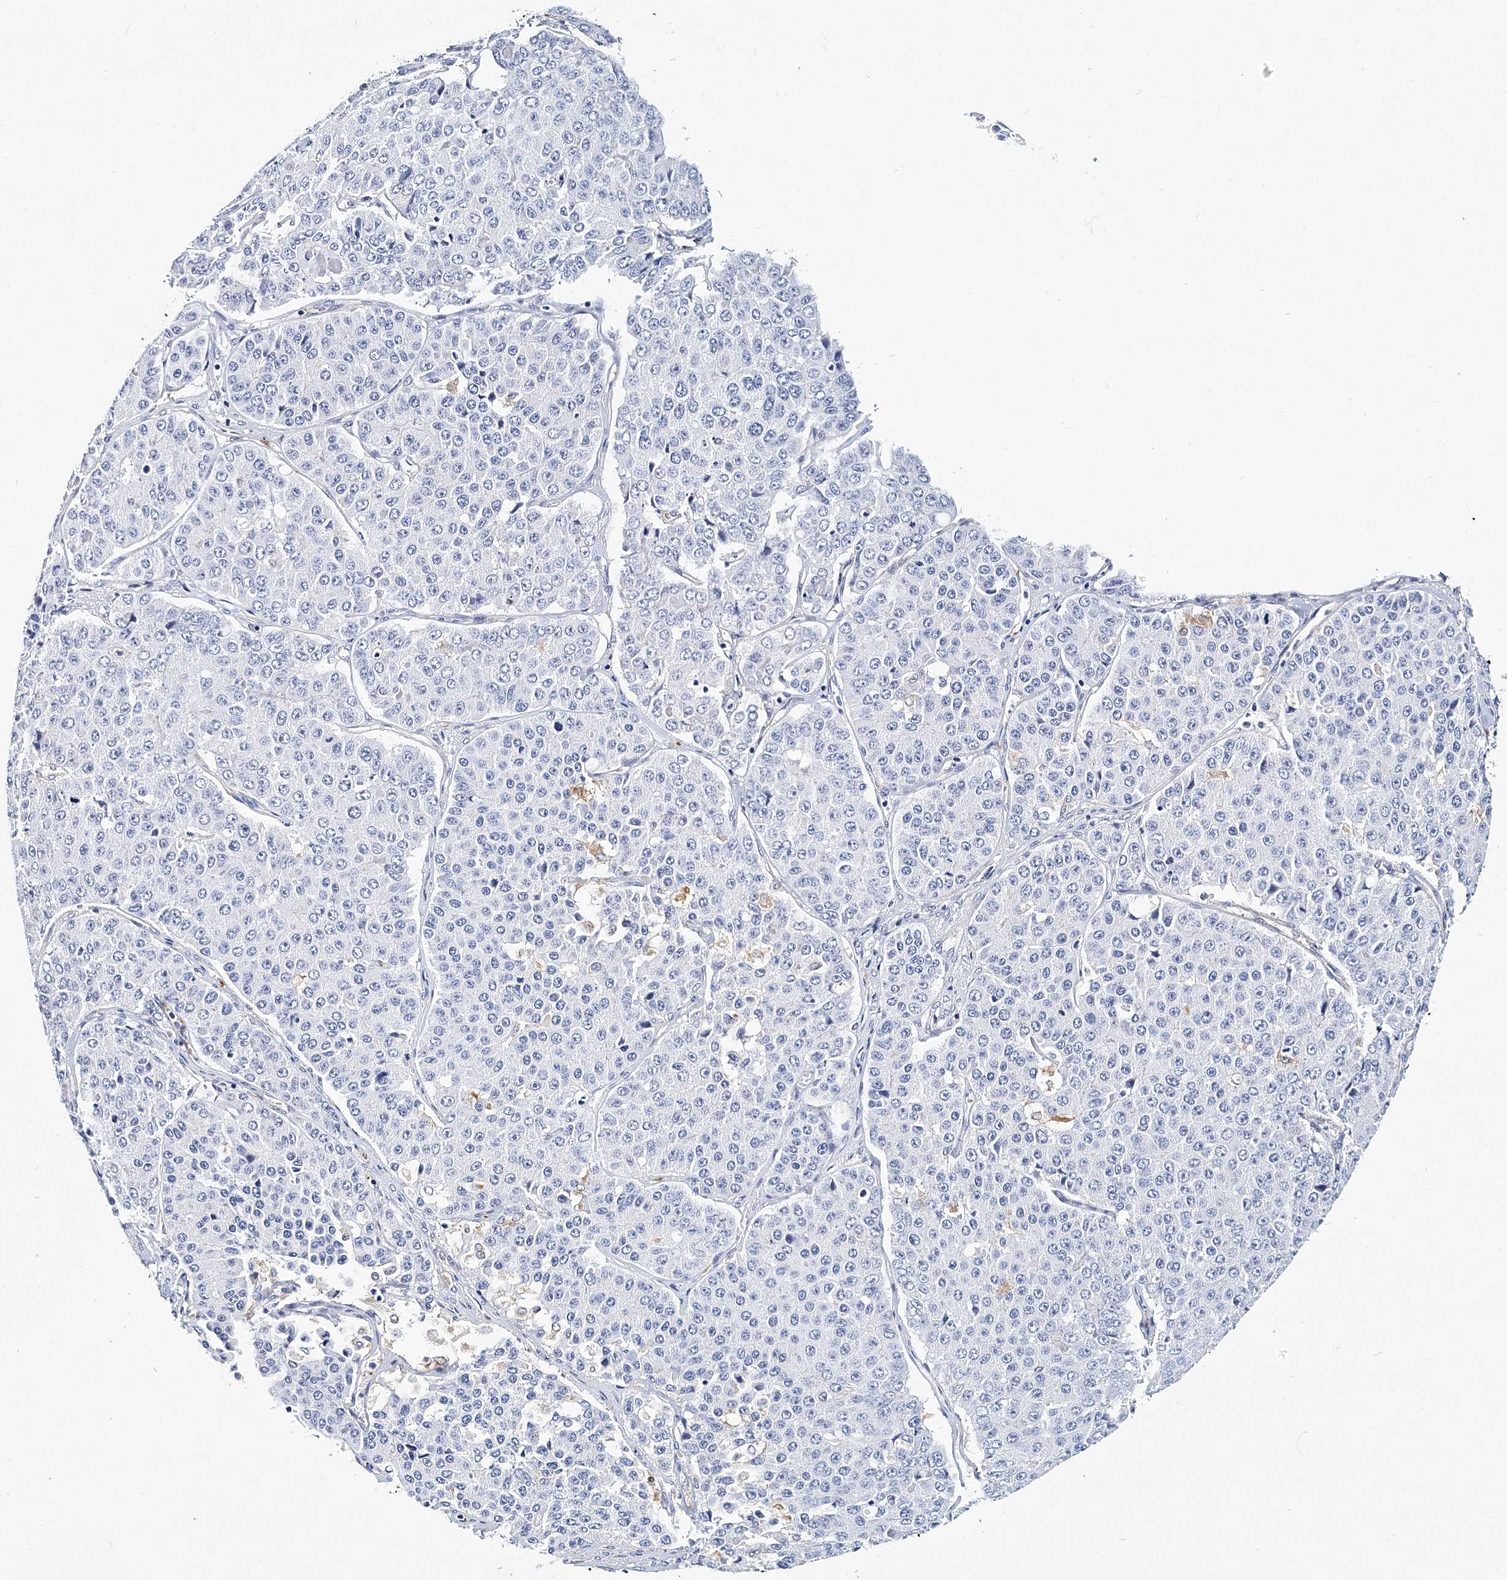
{"staining": {"intensity": "negative", "quantity": "none", "location": "none"}, "tissue": "pancreatic cancer", "cell_type": "Tumor cells", "image_type": "cancer", "snomed": [{"axis": "morphology", "description": "Adenocarcinoma, NOS"}, {"axis": "topography", "description": "Pancreas"}], "caption": "Immunohistochemistry (IHC) photomicrograph of pancreatic adenocarcinoma stained for a protein (brown), which reveals no positivity in tumor cells. The staining is performed using DAB brown chromogen with nuclei counter-stained in using hematoxylin.", "gene": "ITGA2B", "patient": {"sex": "male", "age": 50}}